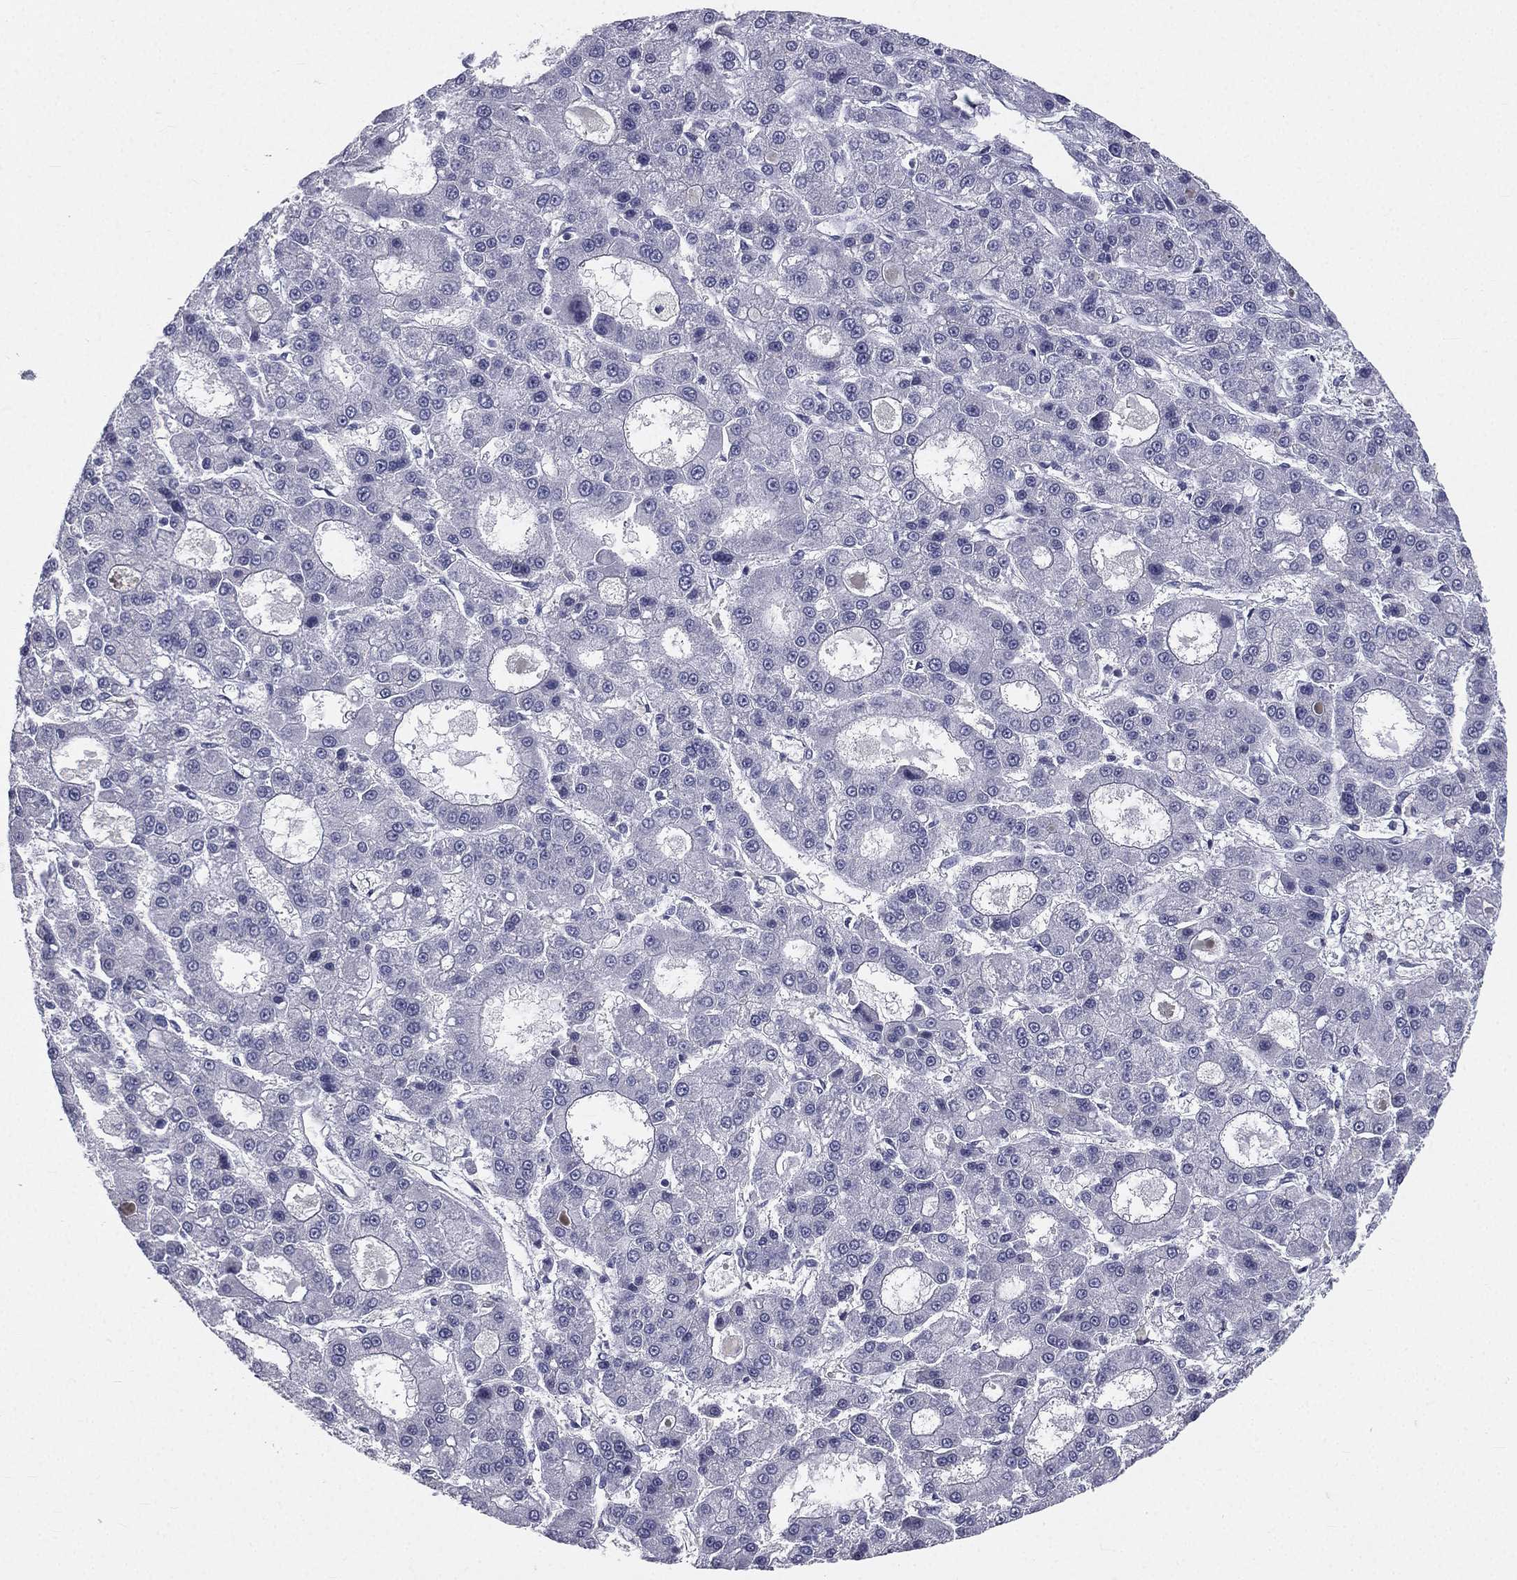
{"staining": {"intensity": "negative", "quantity": "none", "location": "none"}, "tissue": "liver cancer", "cell_type": "Tumor cells", "image_type": "cancer", "snomed": [{"axis": "morphology", "description": "Carcinoma, Hepatocellular, NOS"}, {"axis": "topography", "description": "Liver"}], "caption": "An IHC image of hepatocellular carcinoma (liver) is shown. There is no staining in tumor cells of hepatocellular carcinoma (liver). (Brightfield microscopy of DAB (3,3'-diaminobenzidine) IHC at high magnification).", "gene": "MUC13", "patient": {"sex": "male", "age": 70}}